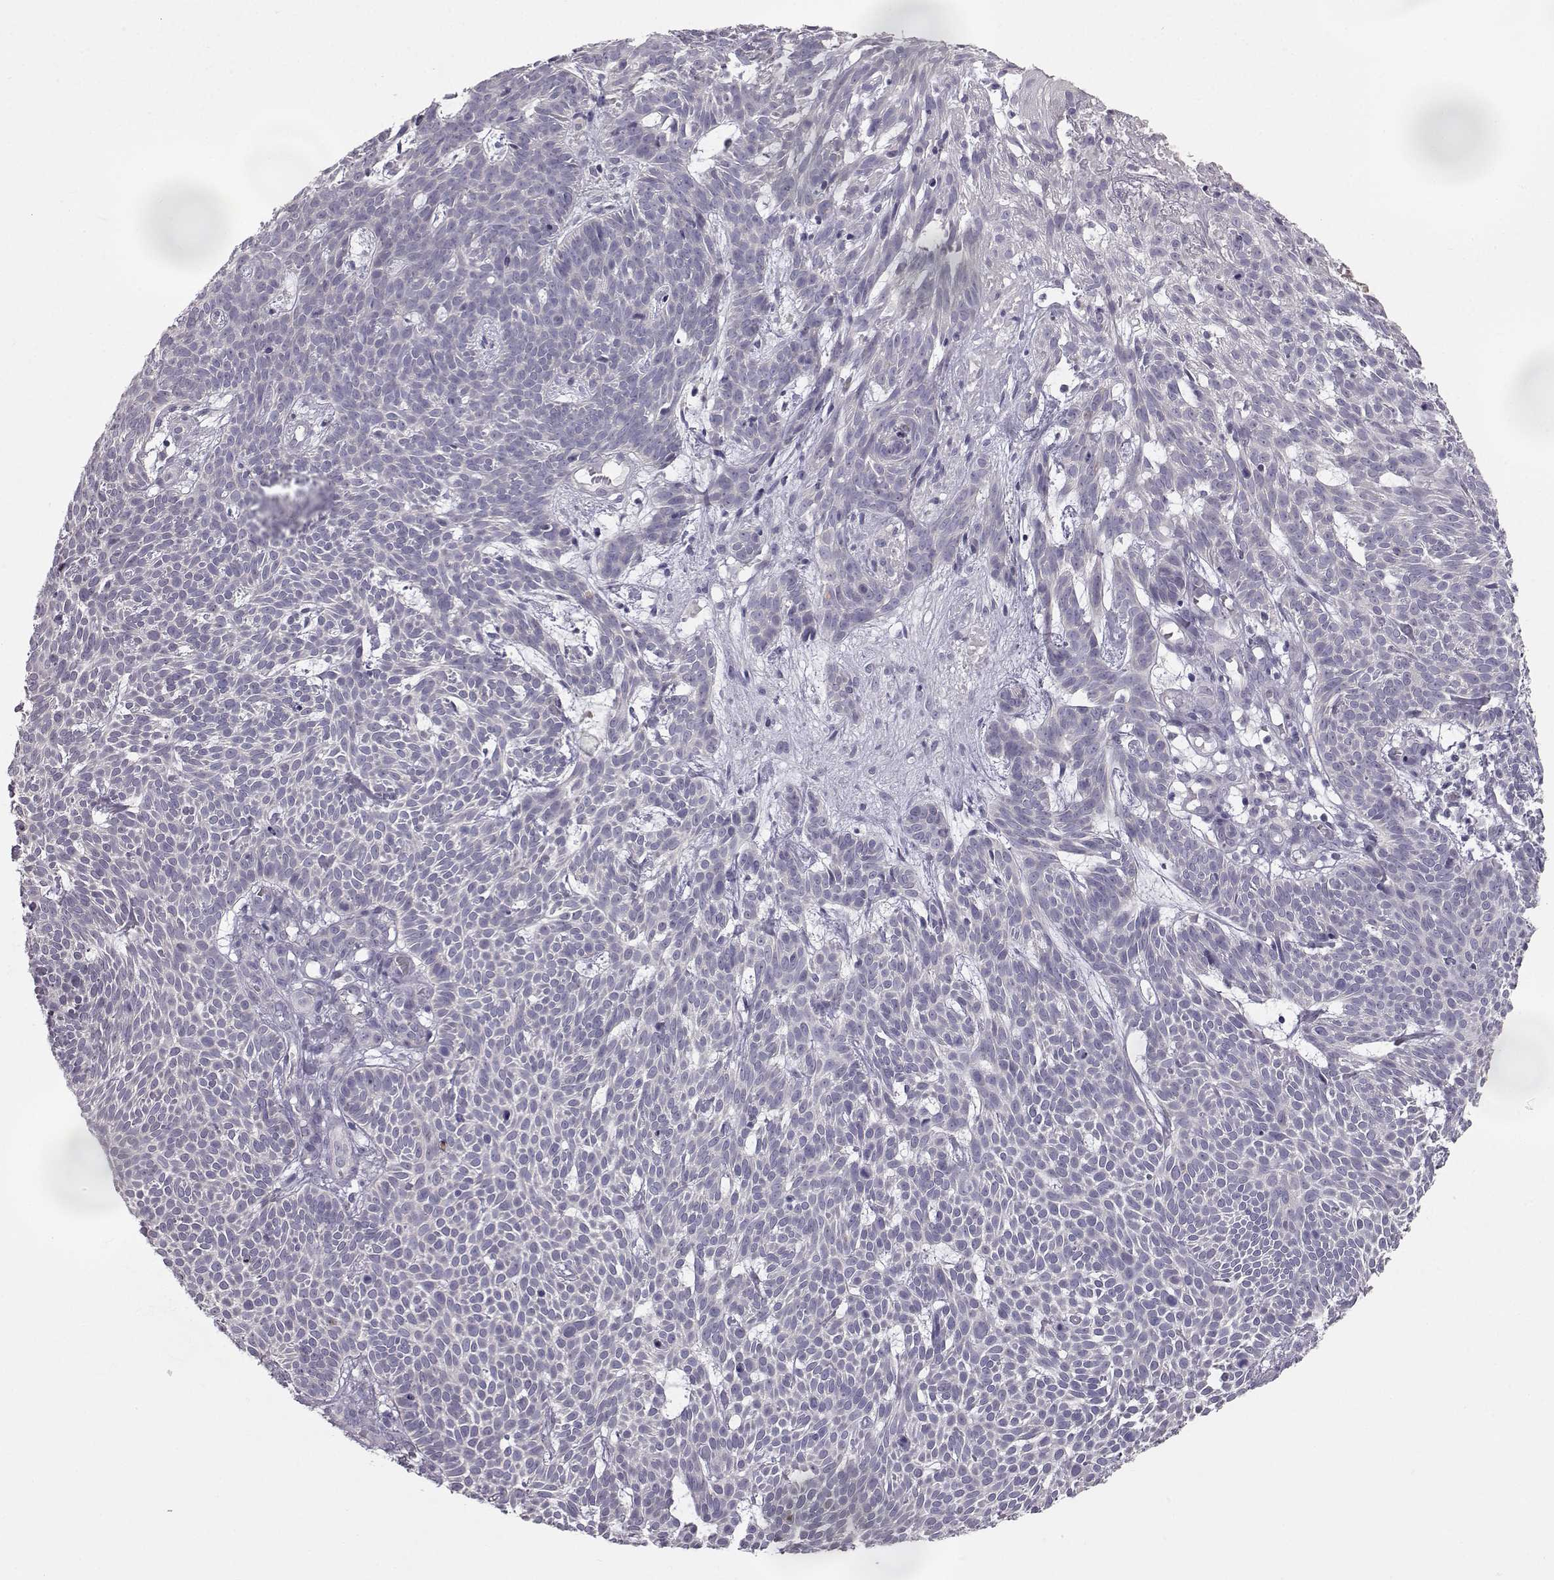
{"staining": {"intensity": "negative", "quantity": "none", "location": "none"}, "tissue": "skin cancer", "cell_type": "Tumor cells", "image_type": "cancer", "snomed": [{"axis": "morphology", "description": "Basal cell carcinoma"}, {"axis": "topography", "description": "Skin"}], "caption": "There is no significant expression in tumor cells of skin cancer (basal cell carcinoma).", "gene": "MYCBPAP", "patient": {"sex": "male", "age": 59}}